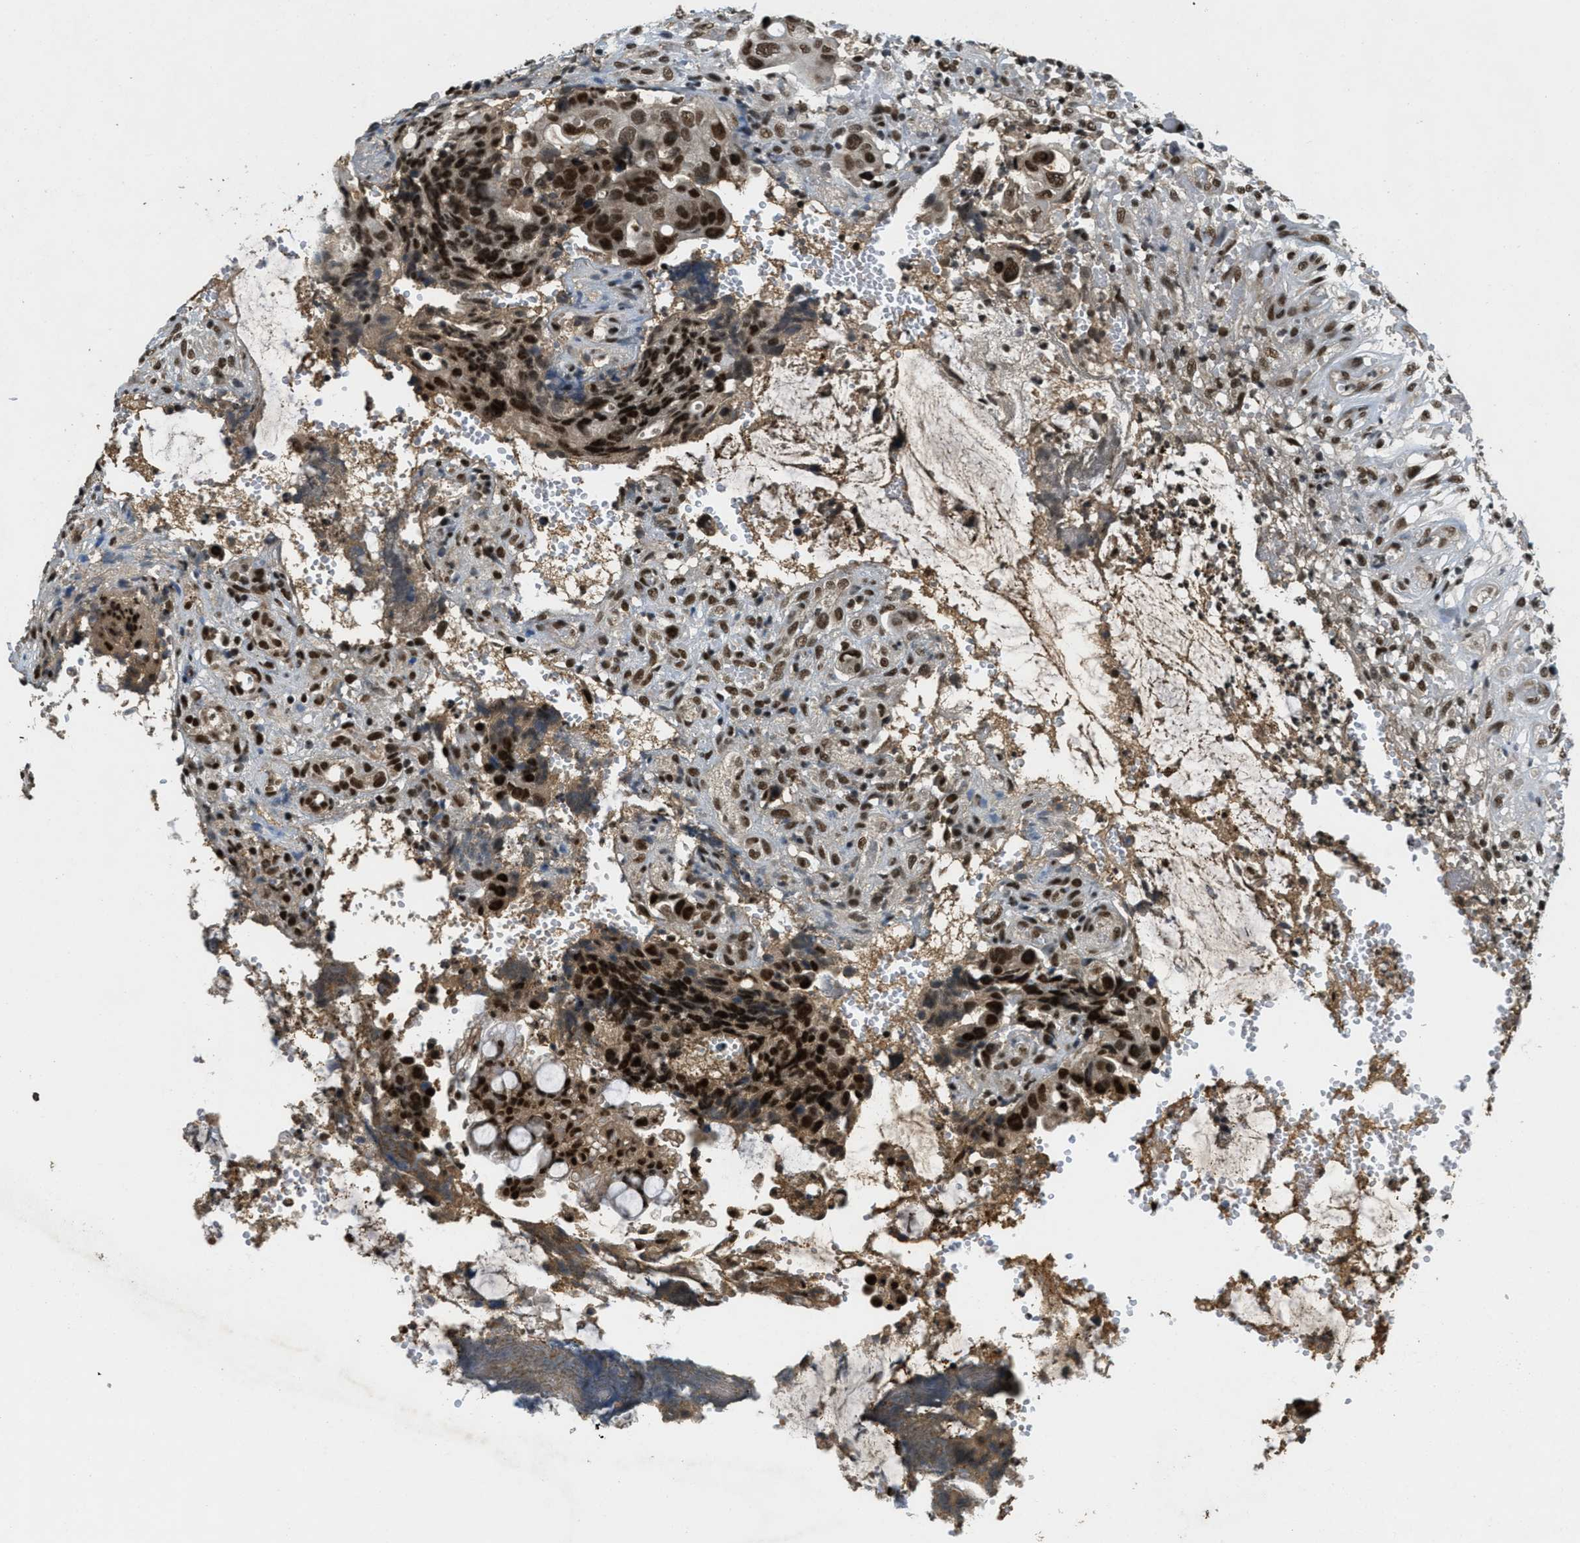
{"staining": {"intensity": "strong", "quantity": ">75%", "location": "nuclear"}, "tissue": "colorectal cancer", "cell_type": "Tumor cells", "image_type": "cancer", "snomed": [{"axis": "morphology", "description": "Adenocarcinoma, NOS"}, {"axis": "topography", "description": "Colon"}], "caption": "The photomicrograph reveals immunohistochemical staining of colorectal cancer (adenocarcinoma). There is strong nuclear expression is identified in approximately >75% of tumor cells.", "gene": "ZNF148", "patient": {"sex": "female", "age": 57}}